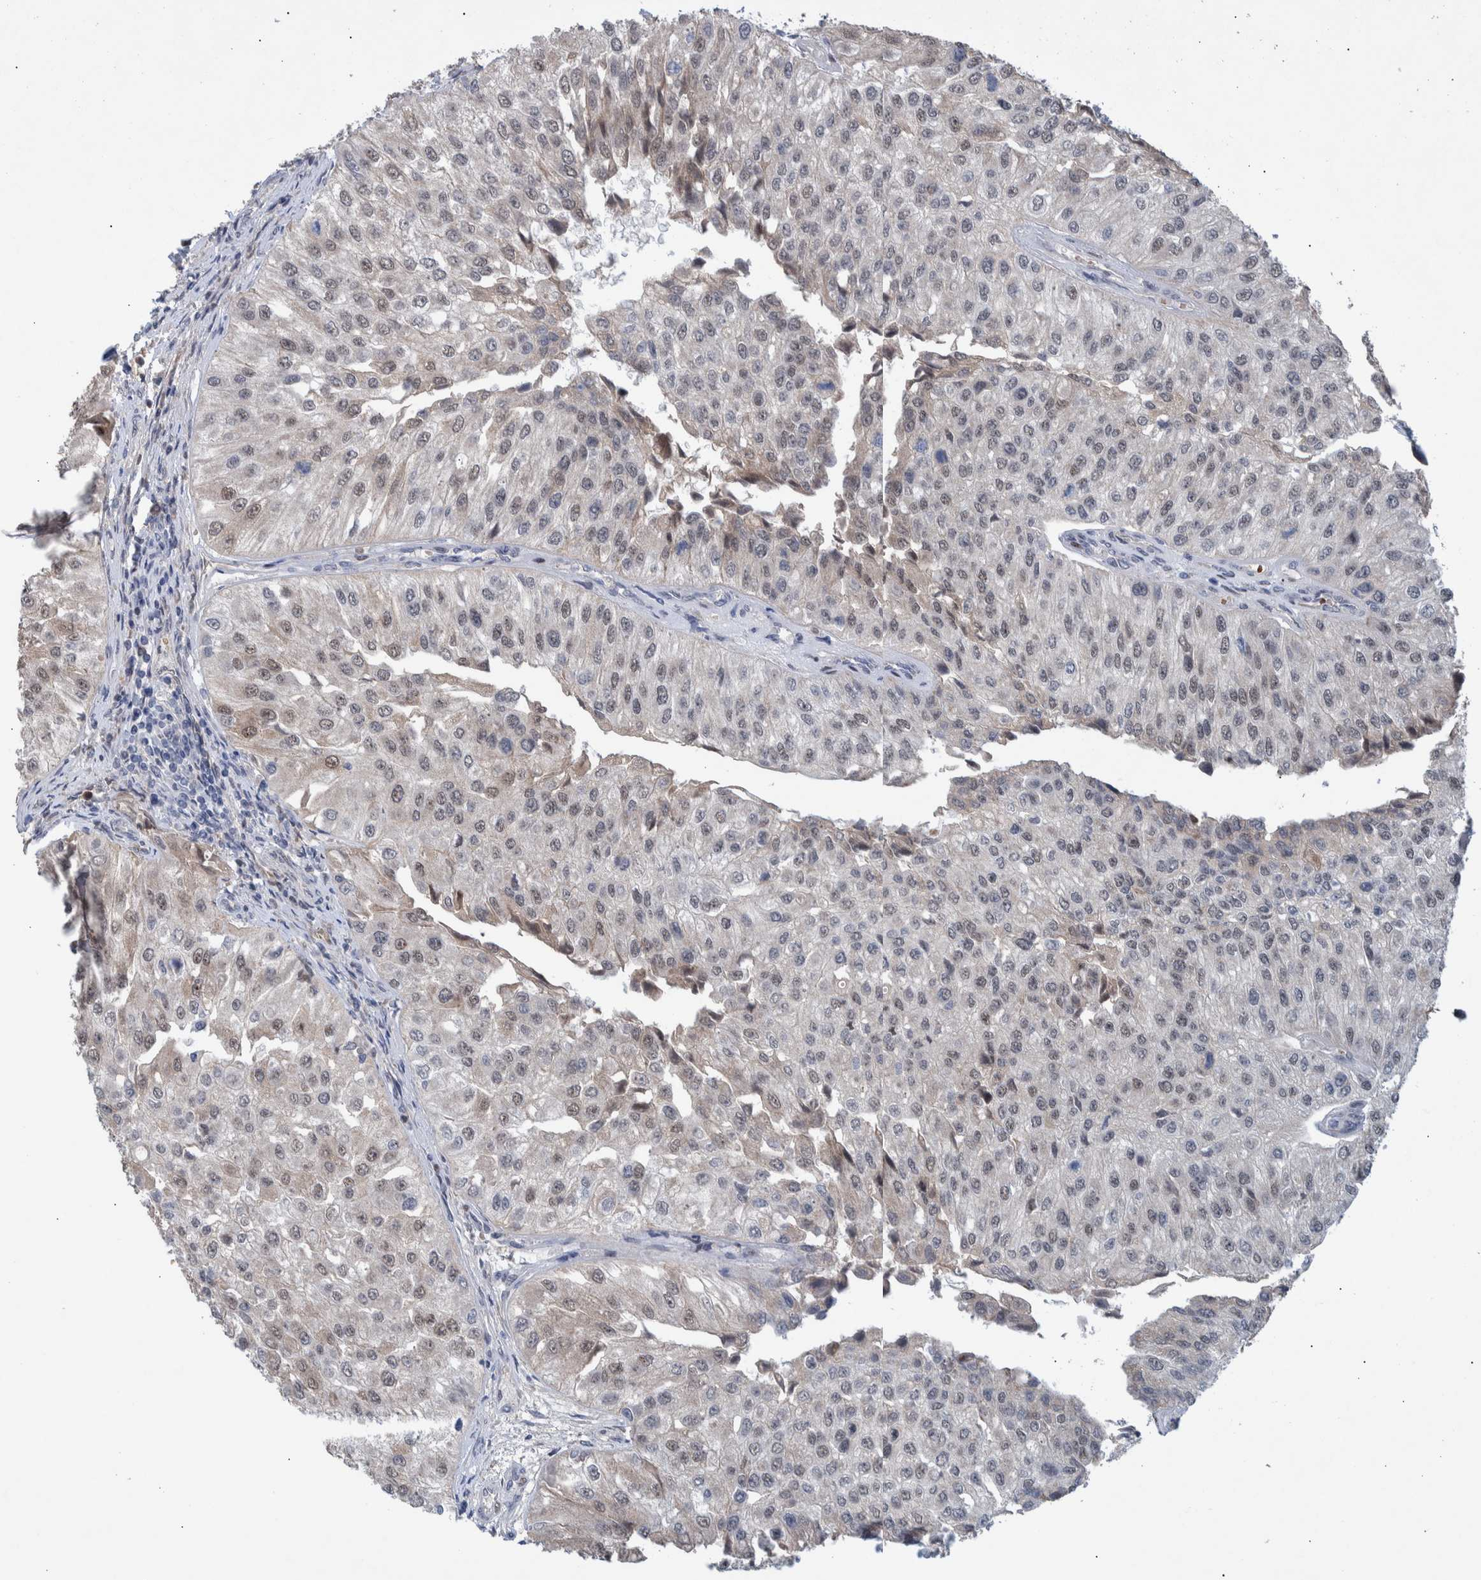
{"staining": {"intensity": "weak", "quantity": ">75%", "location": "nuclear"}, "tissue": "urothelial cancer", "cell_type": "Tumor cells", "image_type": "cancer", "snomed": [{"axis": "morphology", "description": "Urothelial carcinoma, High grade"}, {"axis": "topography", "description": "Kidney"}, {"axis": "topography", "description": "Urinary bladder"}], "caption": "IHC of high-grade urothelial carcinoma demonstrates low levels of weak nuclear staining in about >75% of tumor cells.", "gene": "ESRP1", "patient": {"sex": "male", "age": 77}}